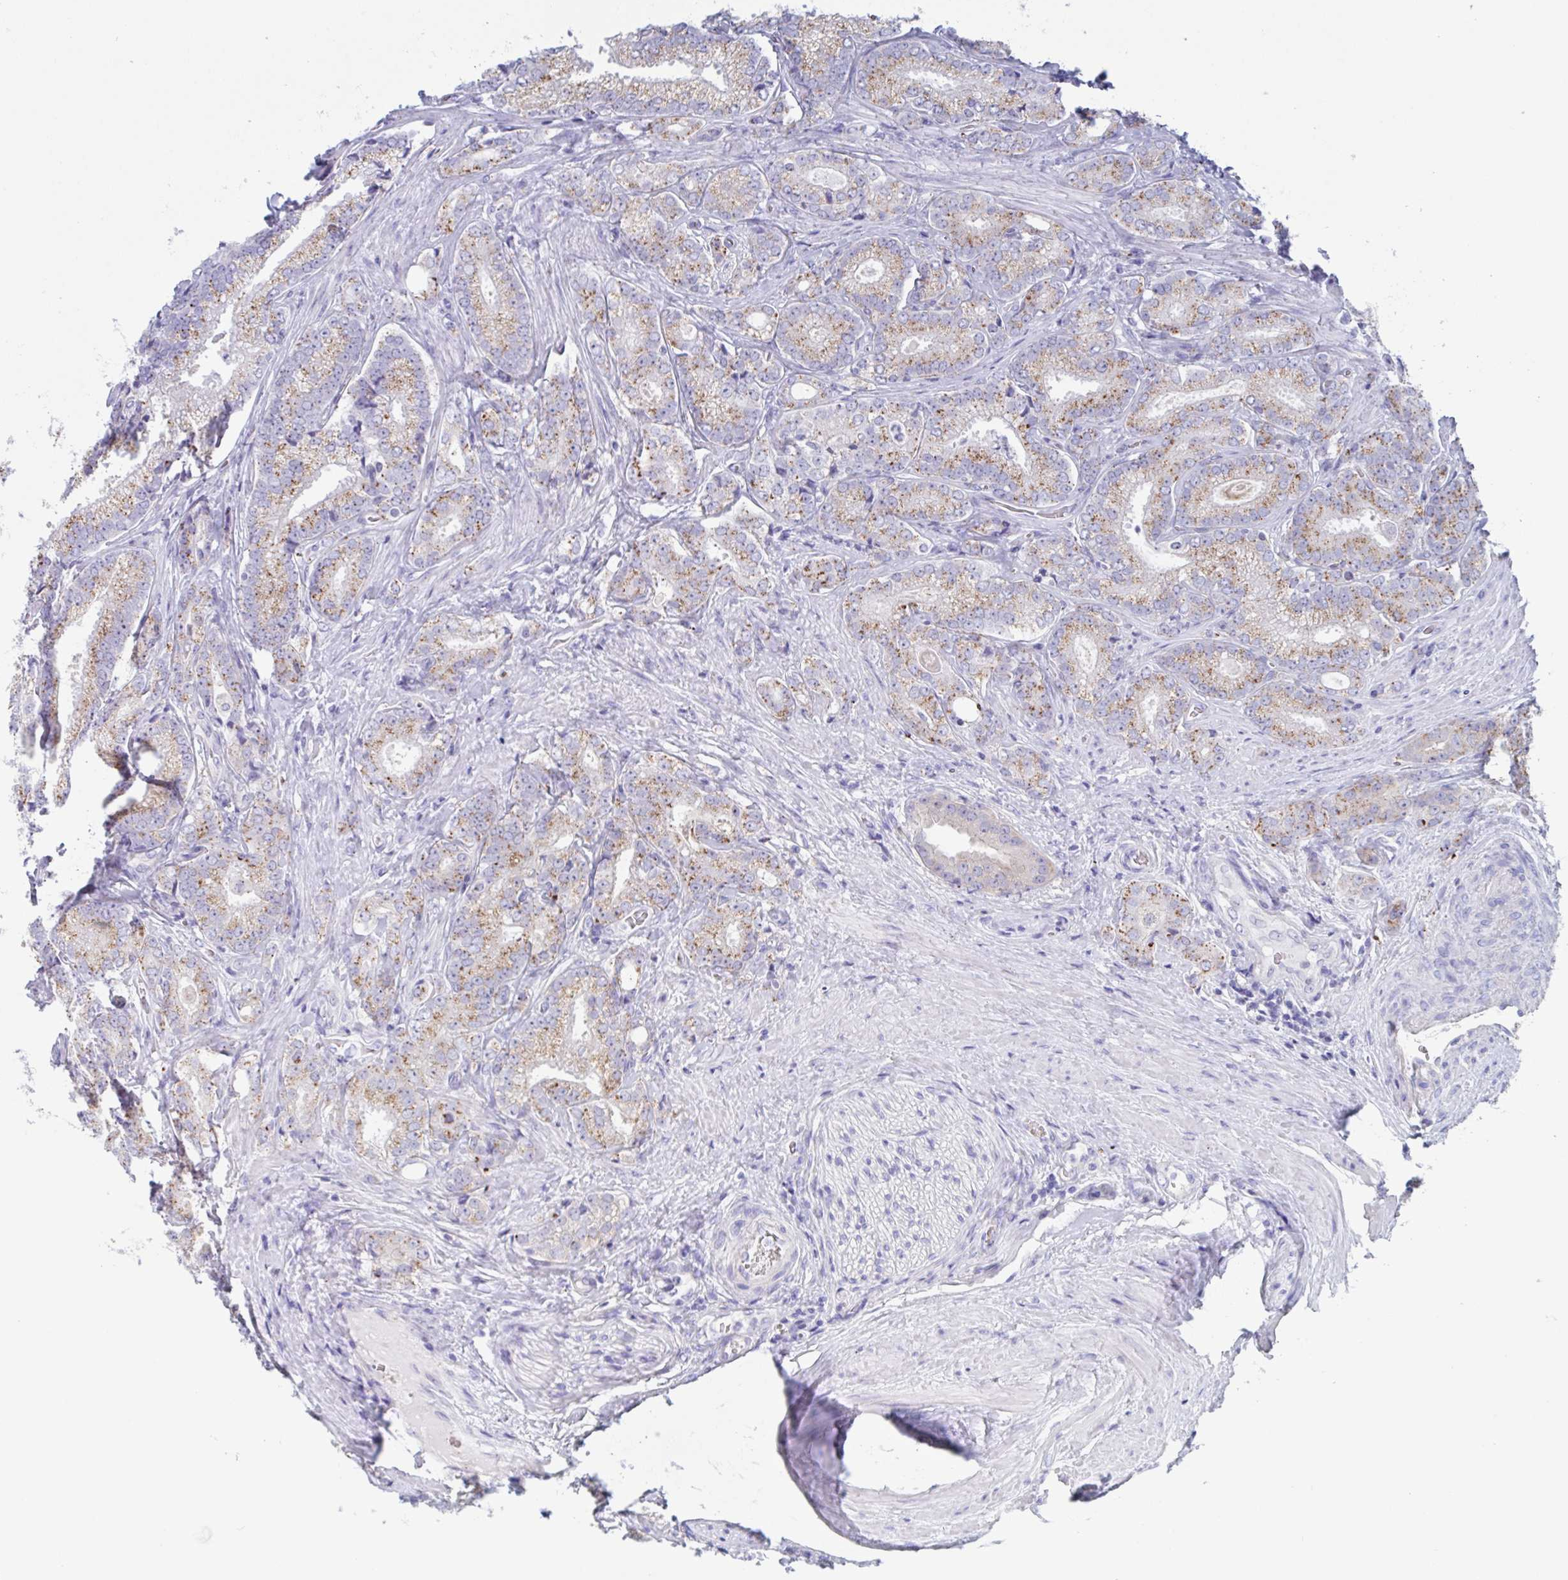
{"staining": {"intensity": "moderate", "quantity": ">75%", "location": "cytoplasmic/membranous"}, "tissue": "prostate cancer", "cell_type": "Tumor cells", "image_type": "cancer", "snomed": [{"axis": "morphology", "description": "Adenocarcinoma, Low grade"}, {"axis": "topography", "description": "Prostate"}], "caption": "Immunohistochemical staining of human prostate adenocarcinoma (low-grade) displays medium levels of moderate cytoplasmic/membranous protein positivity in about >75% of tumor cells.", "gene": "CHMP5", "patient": {"sex": "male", "age": 63}}